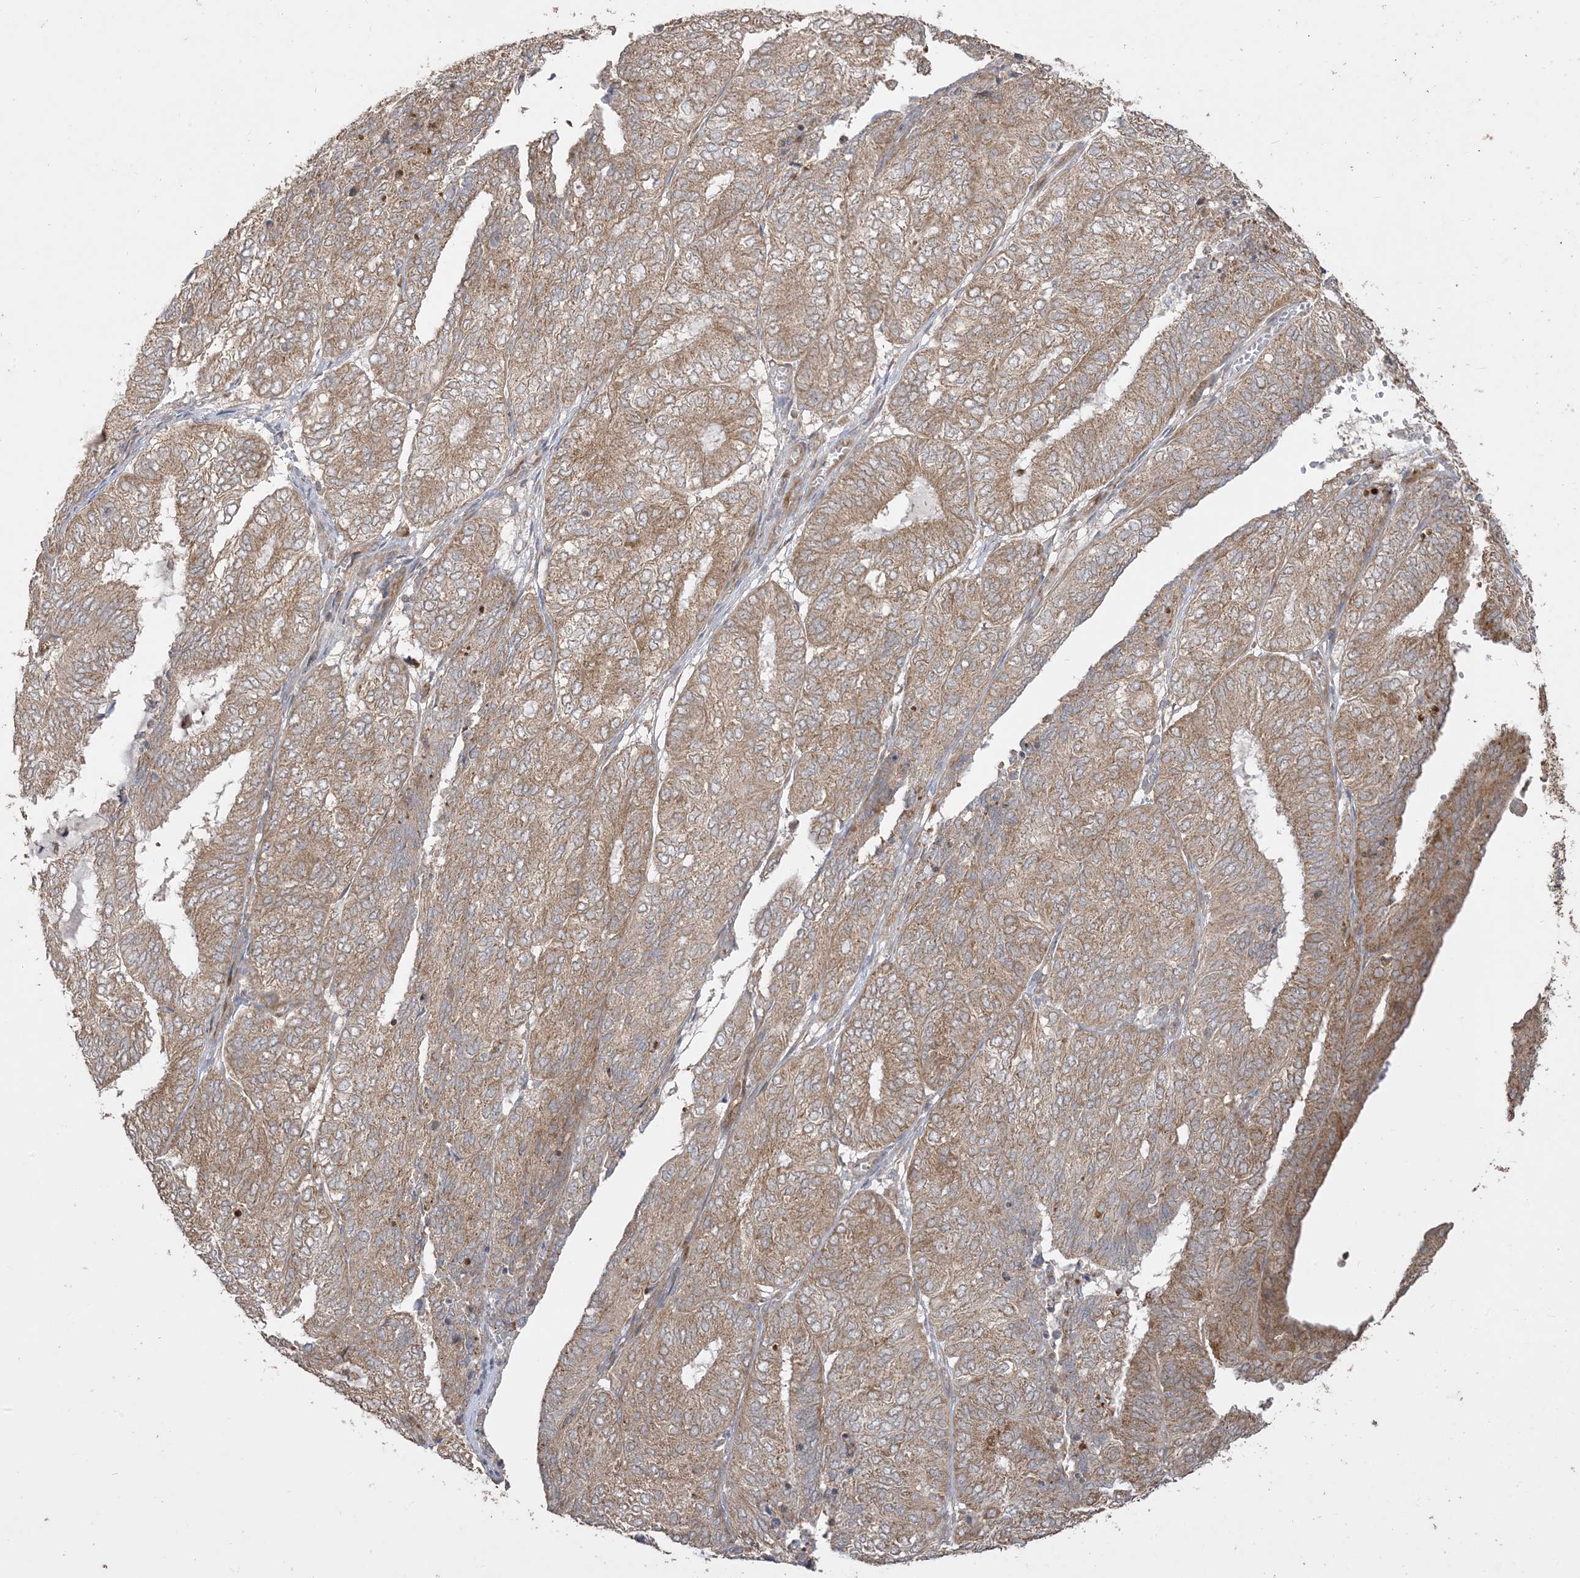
{"staining": {"intensity": "strong", "quantity": ">75%", "location": "cytoplasmic/membranous"}, "tissue": "endometrial cancer", "cell_type": "Tumor cells", "image_type": "cancer", "snomed": [{"axis": "morphology", "description": "Adenocarcinoma, NOS"}, {"axis": "topography", "description": "Uterus"}], "caption": "Human endometrial cancer stained with a brown dye shows strong cytoplasmic/membranous positive expression in about >75% of tumor cells.", "gene": "SIRT3", "patient": {"sex": "female", "age": 60}}